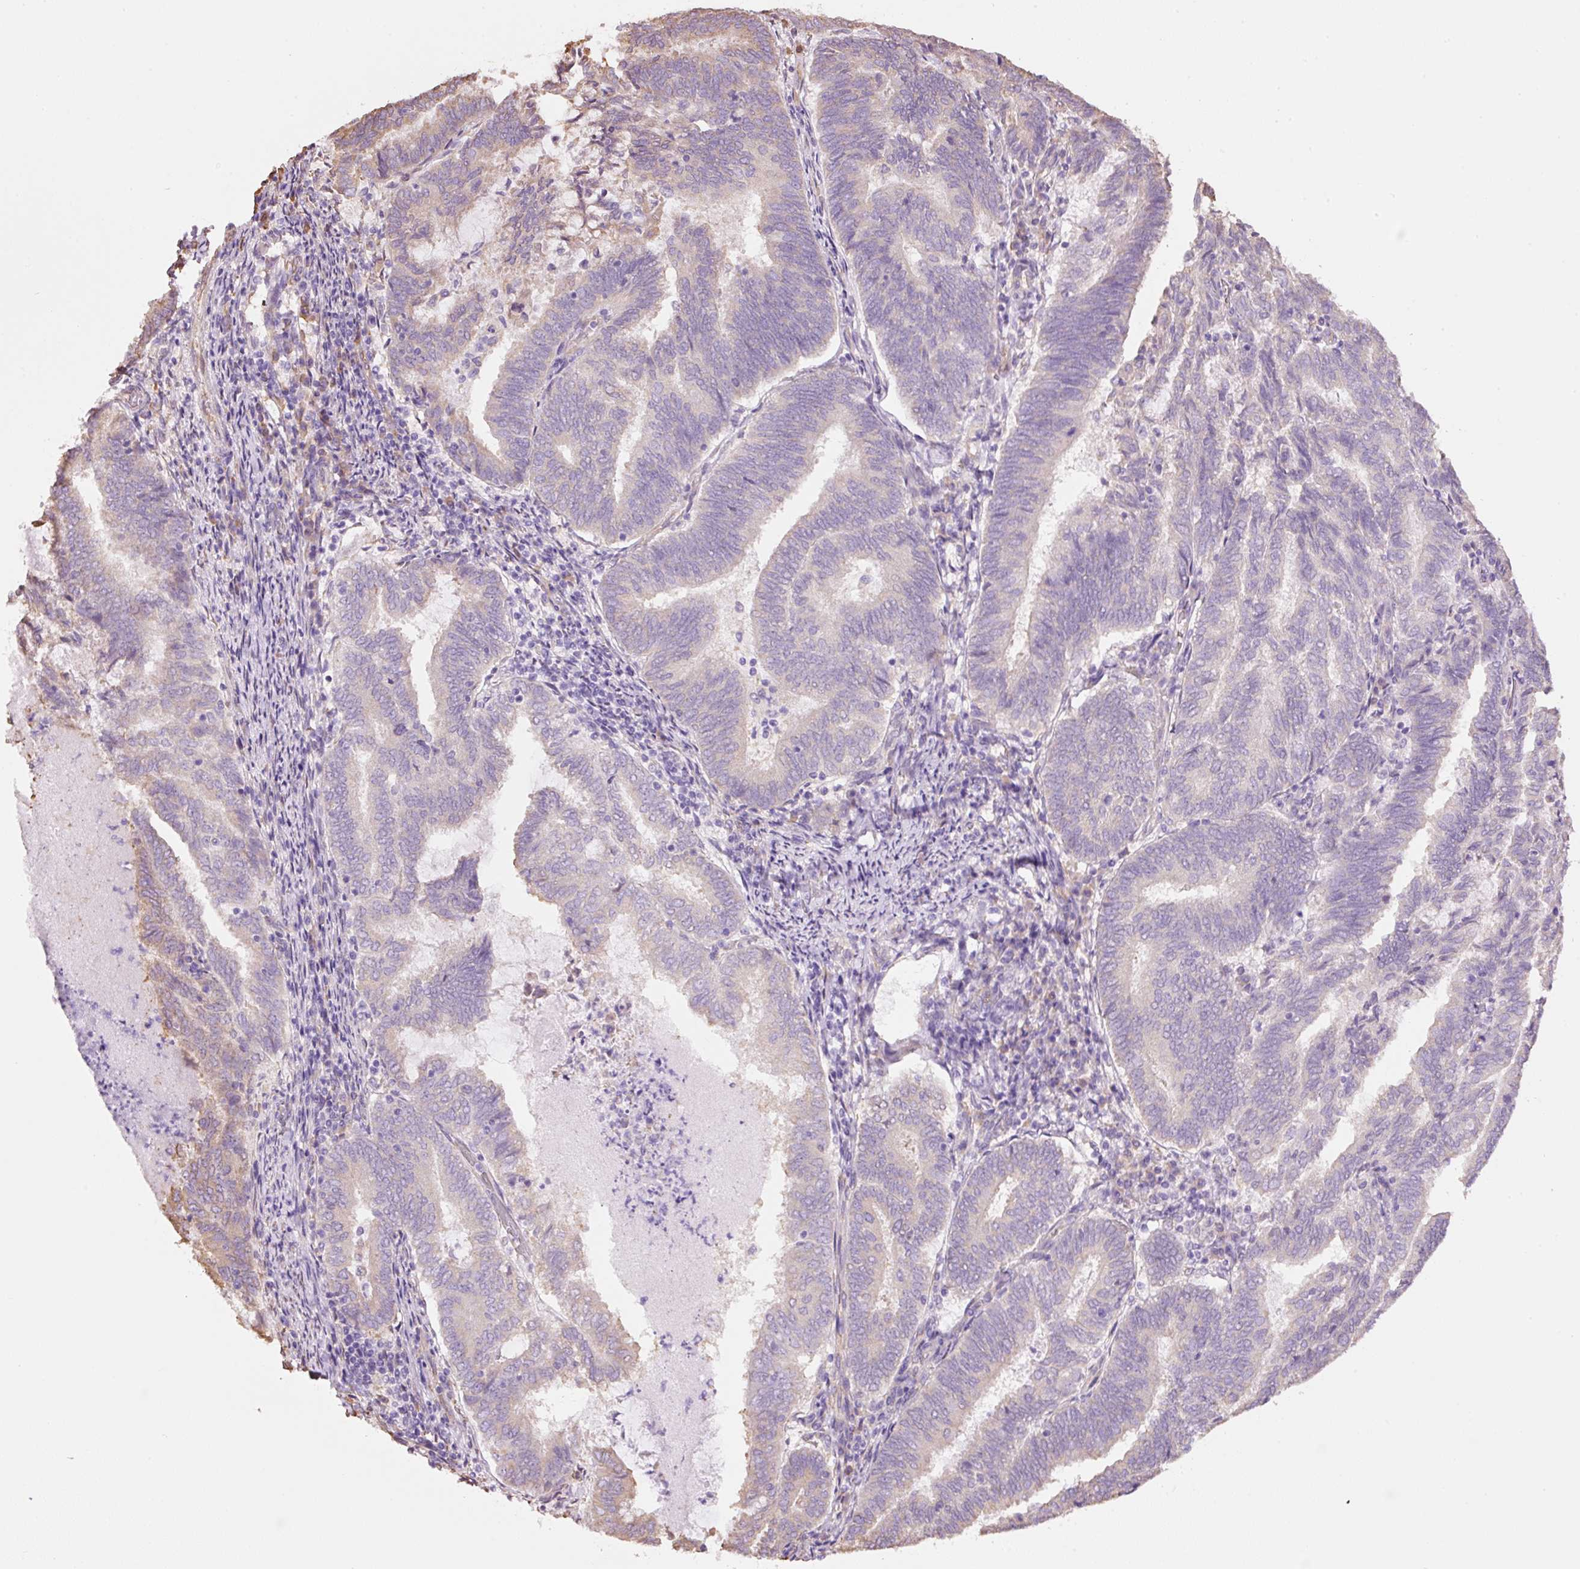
{"staining": {"intensity": "weak", "quantity": "<25%", "location": "cytoplasmic/membranous"}, "tissue": "endometrial cancer", "cell_type": "Tumor cells", "image_type": "cancer", "snomed": [{"axis": "morphology", "description": "Adenocarcinoma, NOS"}, {"axis": "topography", "description": "Endometrium"}], "caption": "This is an IHC photomicrograph of human endometrial adenocarcinoma. There is no expression in tumor cells.", "gene": "GCG", "patient": {"sex": "female", "age": 80}}